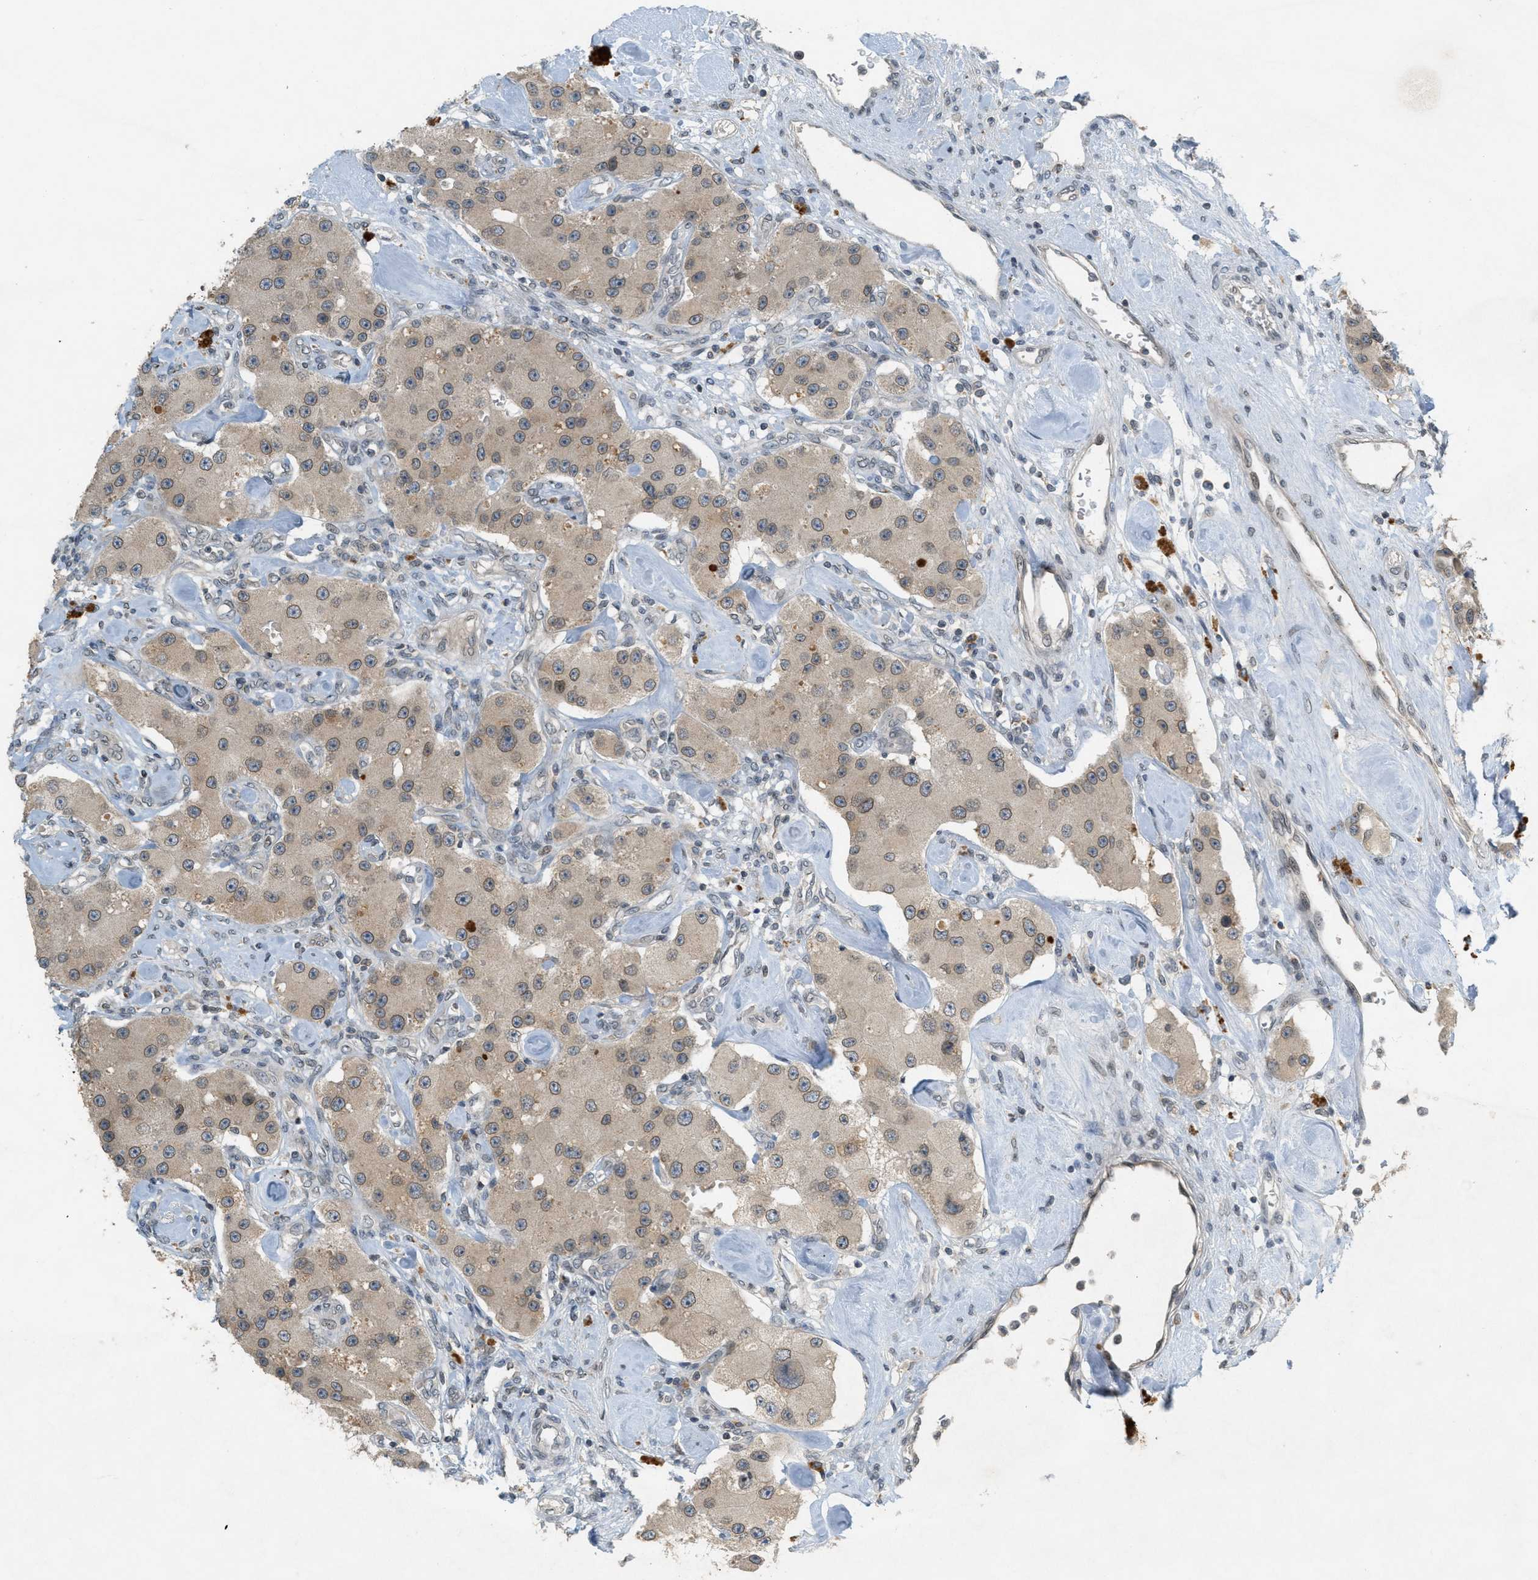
{"staining": {"intensity": "weak", "quantity": ">75%", "location": "cytoplasmic/membranous,nuclear"}, "tissue": "carcinoid", "cell_type": "Tumor cells", "image_type": "cancer", "snomed": [{"axis": "morphology", "description": "Carcinoid, malignant, NOS"}, {"axis": "topography", "description": "Pancreas"}], "caption": "Malignant carcinoid tissue exhibits weak cytoplasmic/membranous and nuclear positivity in about >75% of tumor cells", "gene": "ABHD6", "patient": {"sex": "male", "age": 41}}